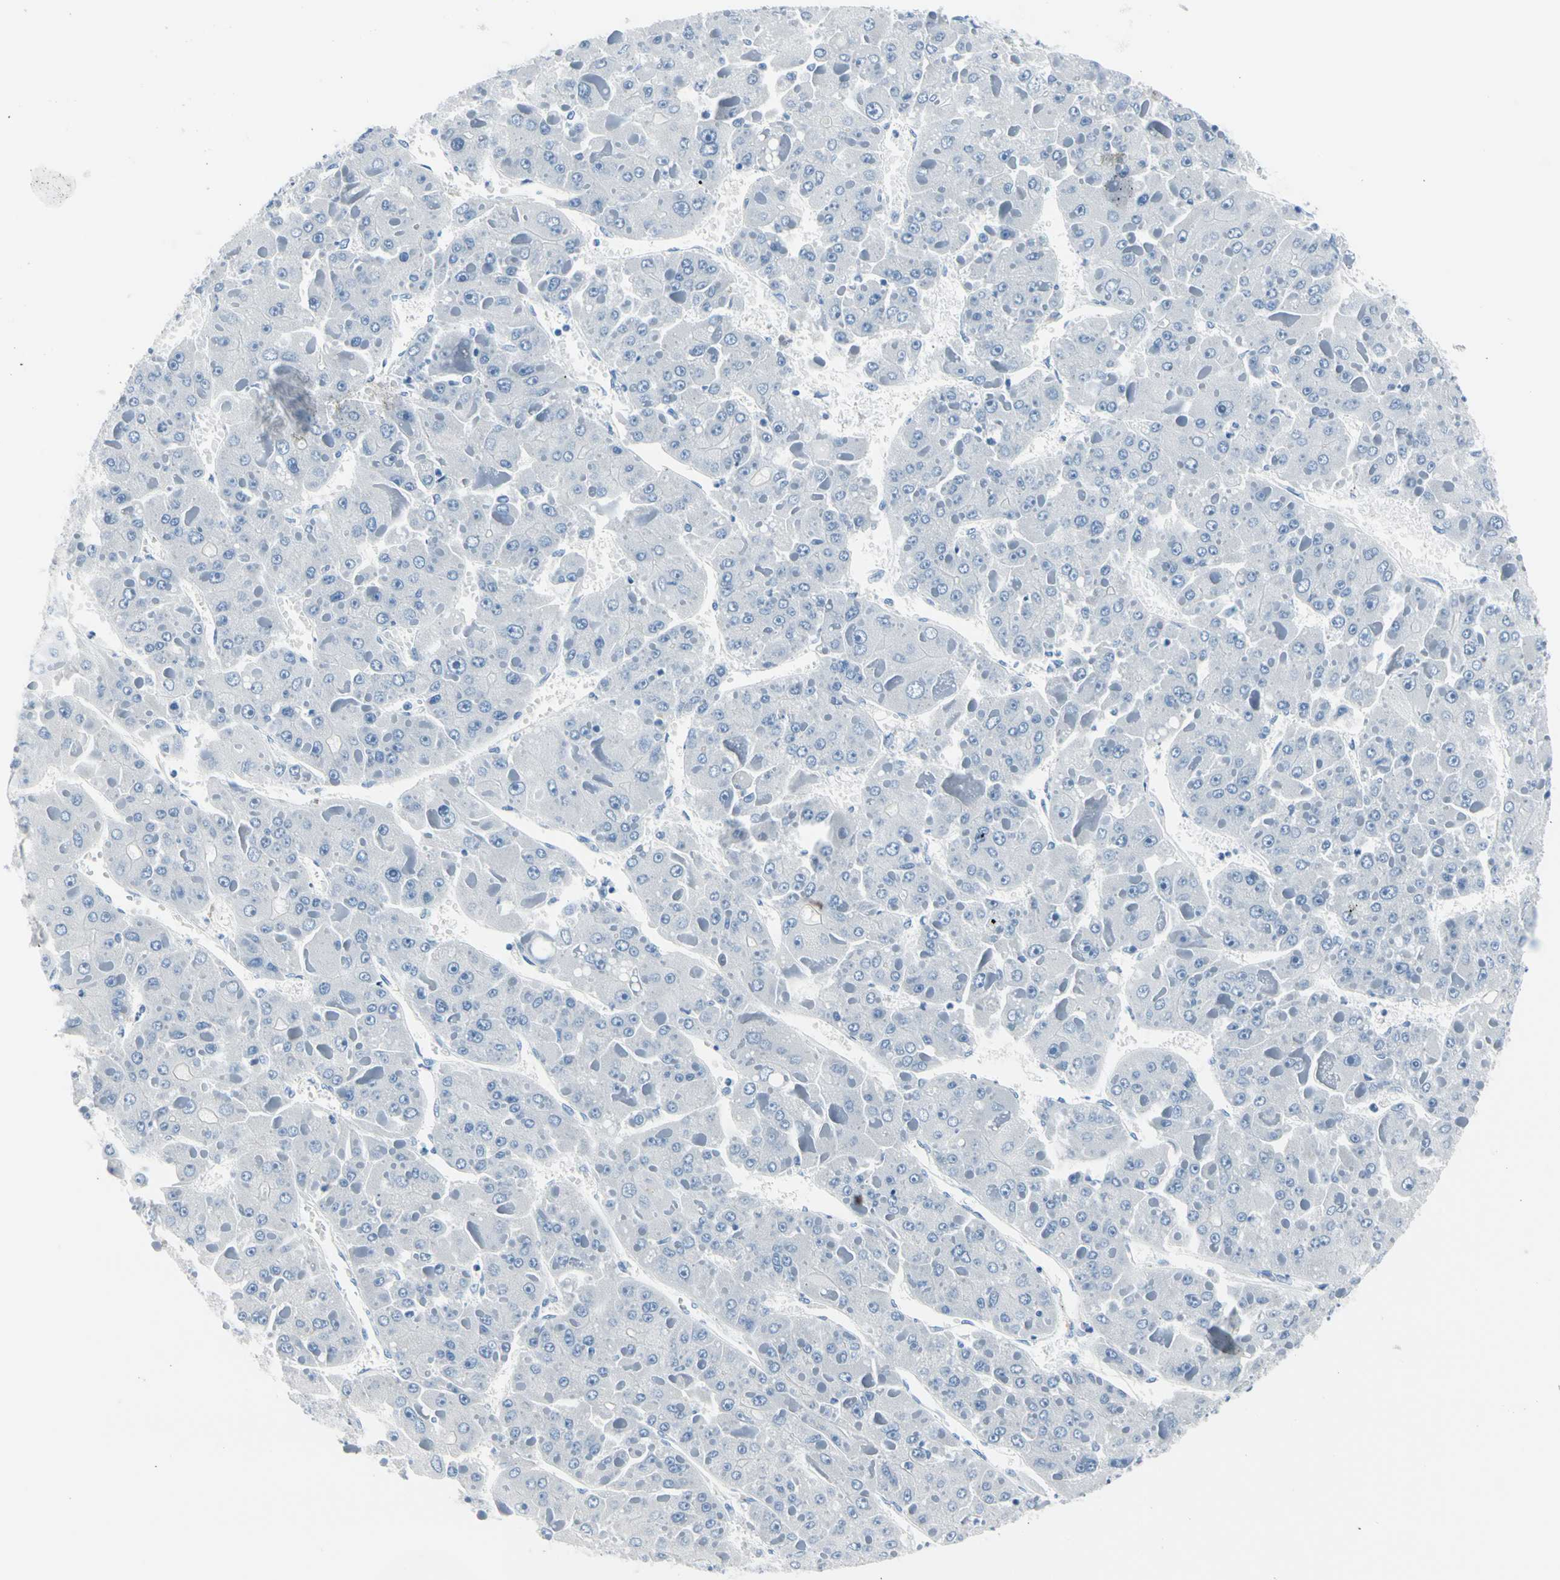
{"staining": {"intensity": "negative", "quantity": "none", "location": "none"}, "tissue": "liver cancer", "cell_type": "Tumor cells", "image_type": "cancer", "snomed": [{"axis": "morphology", "description": "Carcinoma, Hepatocellular, NOS"}, {"axis": "topography", "description": "Liver"}], "caption": "A high-resolution image shows immunohistochemistry (IHC) staining of hepatocellular carcinoma (liver), which displays no significant staining in tumor cells.", "gene": "TPO", "patient": {"sex": "female", "age": 73}}